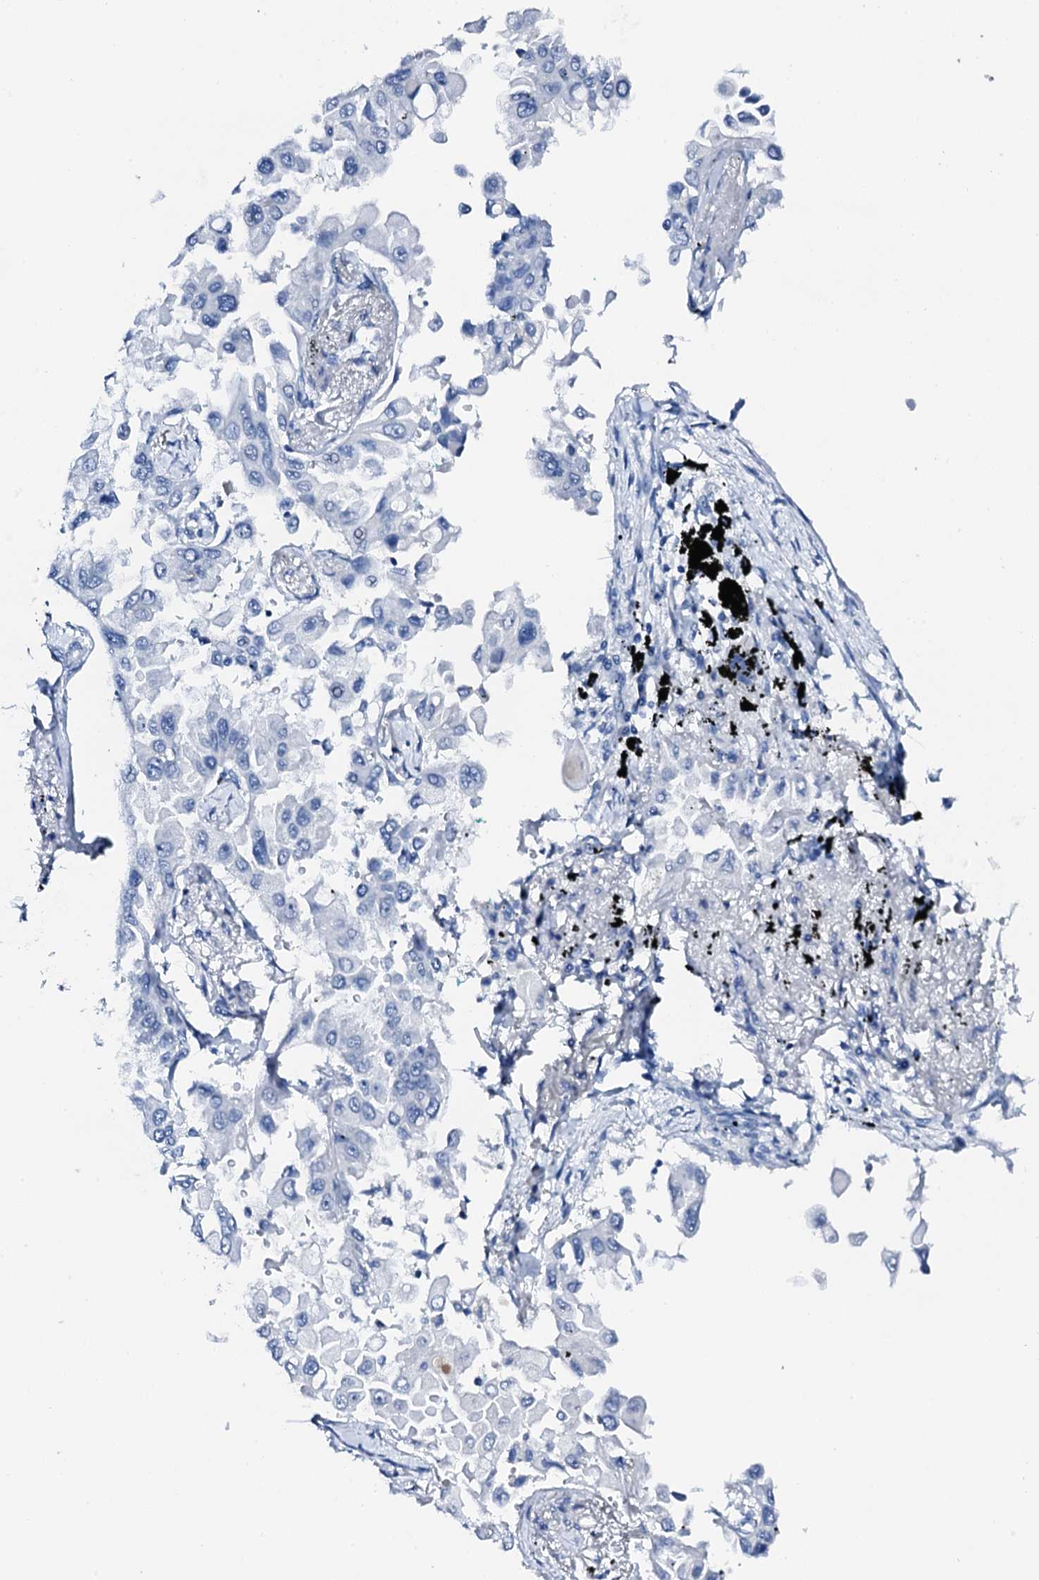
{"staining": {"intensity": "negative", "quantity": "none", "location": "none"}, "tissue": "lung cancer", "cell_type": "Tumor cells", "image_type": "cancer", "snomed": [{"axis": "morphology", "description": "Adenocarcinoma, NOS"}, {"axis": "topography", "description": "Lung"}], "caption": "Immunohistochemistry (IHC) of lung cancer shows no staining in tumor cells. (DAB (3,3'-diaminobenzidine) IHC with hematoxylin counter stain).", "gene": "PTH", "patient": {"sex": "female", "age": 67}}